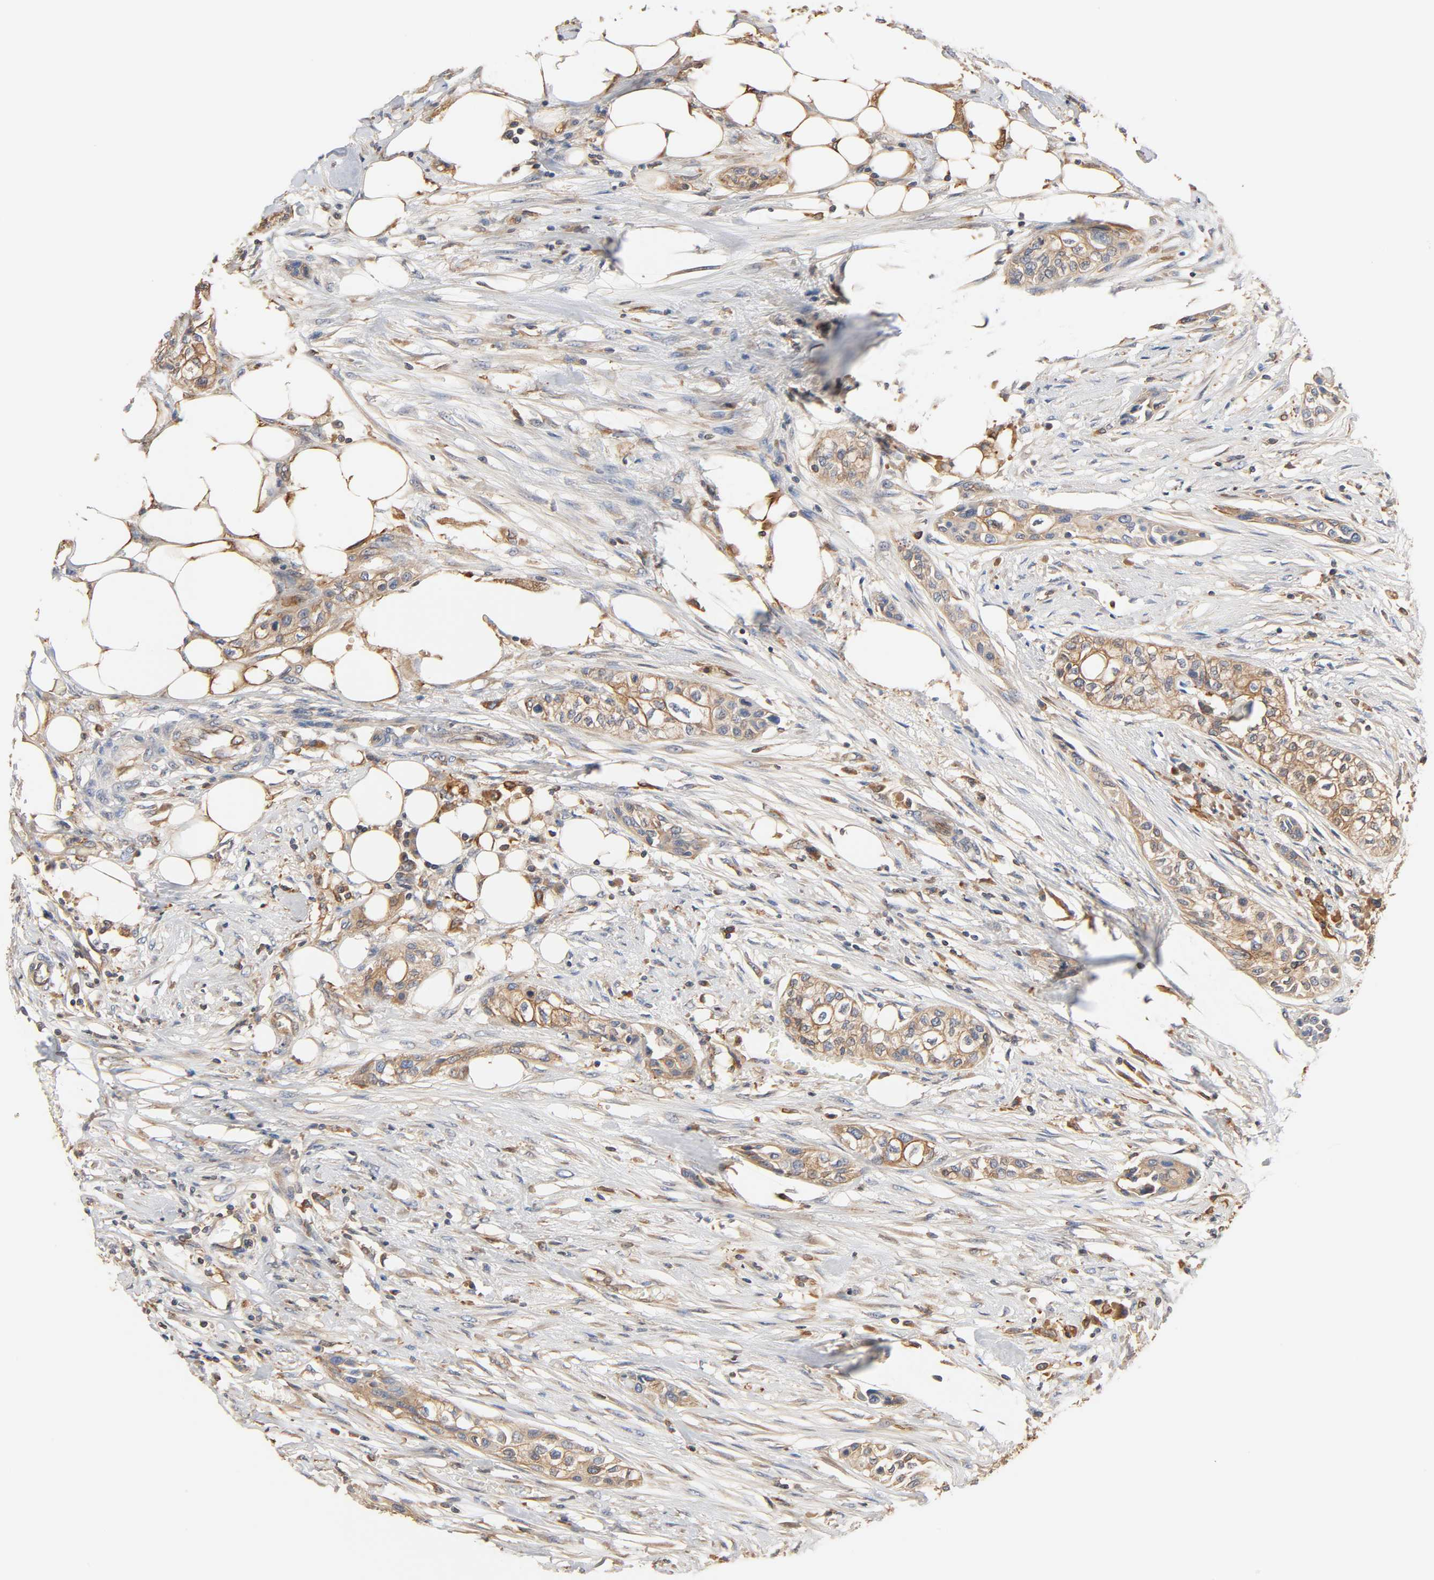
{"staining": {"intensity": "weak", "quantity": ">75%", "location": "cytoplasmic/membranous"}, "tissue": "urothelial cancer", "cell_type": "Tumor cells", "image_type": "cancer", "snomed": [{"axis": "morphology", "description": "Urothelial carcinoma, High grade"}, {"axis": "topography", "description": "Urinary bladder"}], "caption": "Urothelial cancer tissue reveals weak cytoplasmic/membranous expression in approximately >75% of tumor cells (DAB IHC, brown staining for protein, blue staining for nuclei).", "gene": "BCAP31", "patient": {"sex": "male", "age": 74}}